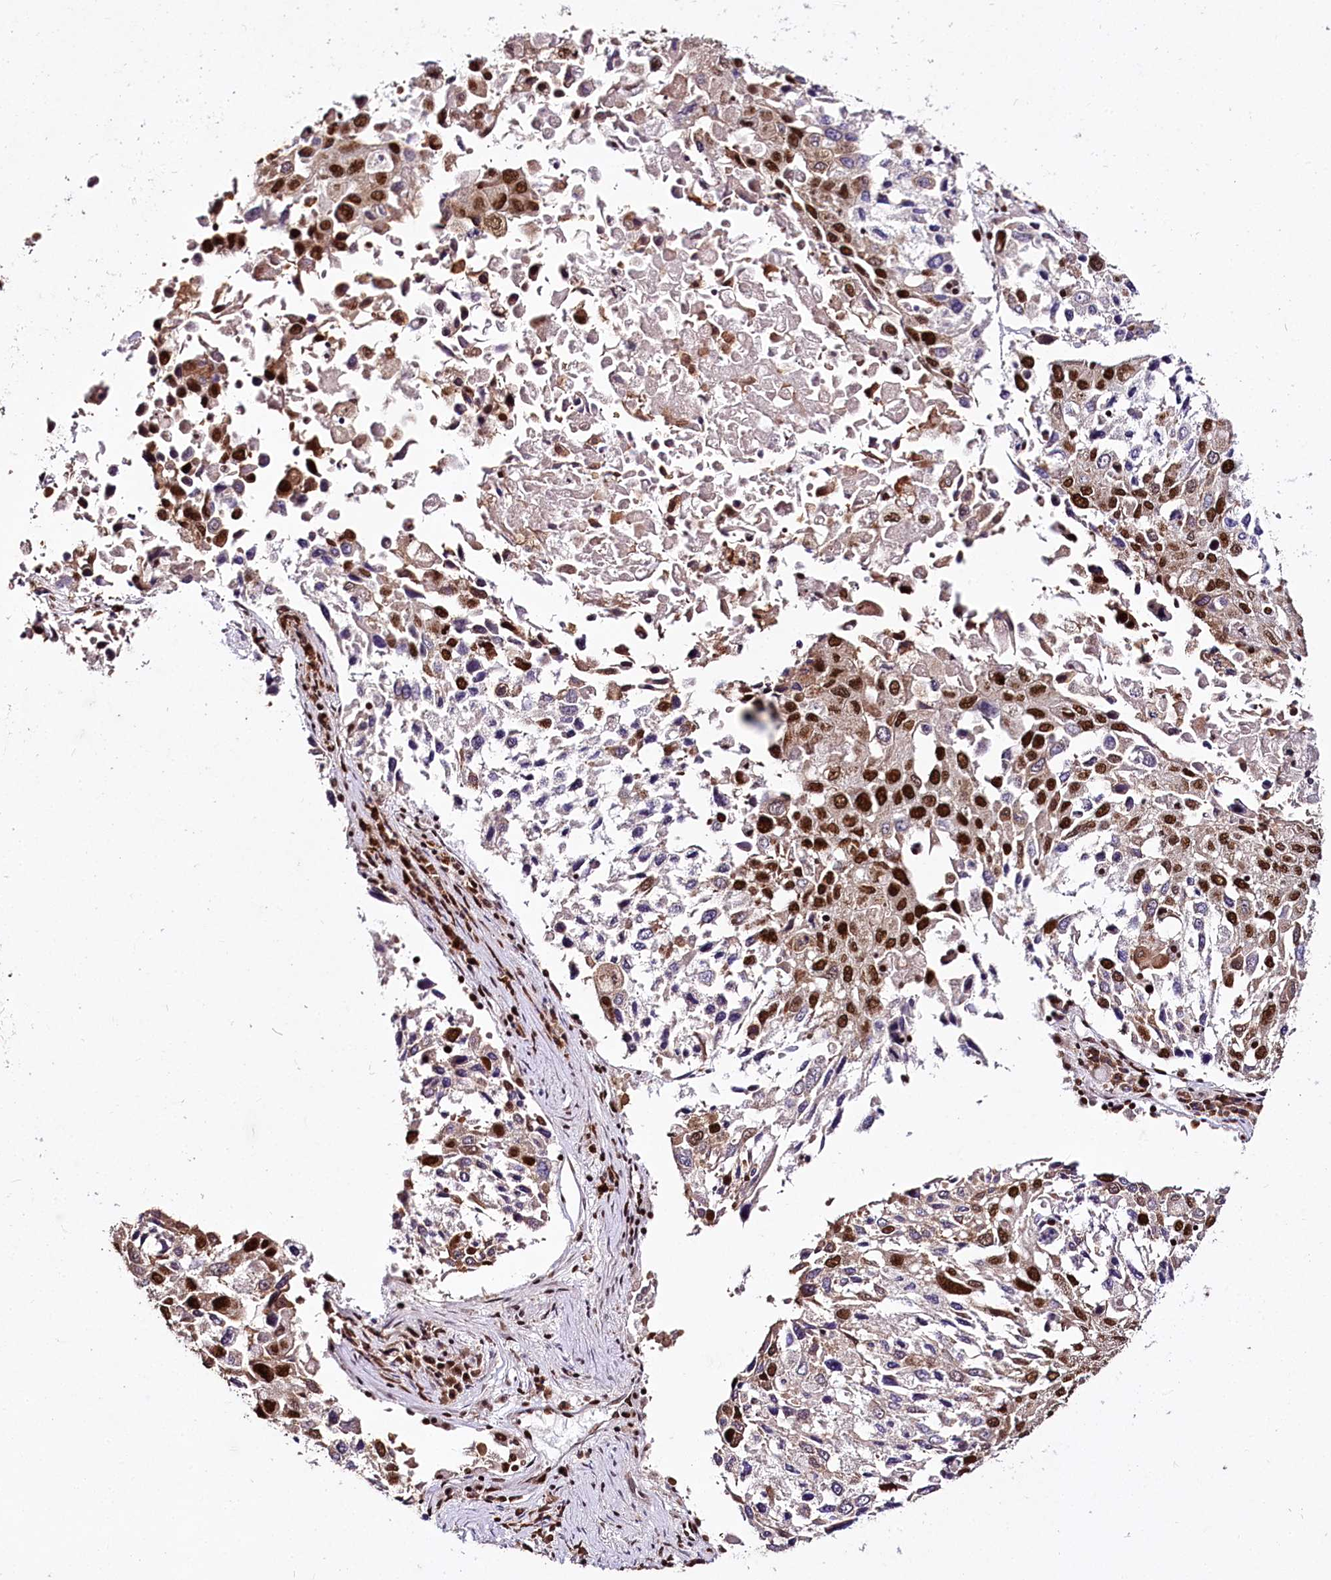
{"staining": {"intensity": "strong", "quantity": "25%-75%", "location": "nuclear"}, "tissue": "lung cancer", "cell_type": "Tumor cells", "image_type": "cancer", "snomed": [{"axis": "morphology", "description": "Squamous cell carcinoma, NOS"}, {"axis": "topography", "description": "Lung"}], "caption": "IHC (DAB) staining of human squamous cell carcinoma (lung) reveals strong nuclear protein expression in about 25%-75% of tumor cells.", "gene": "SMARCE1", "patient": {"sex": "male", "age": 65}}